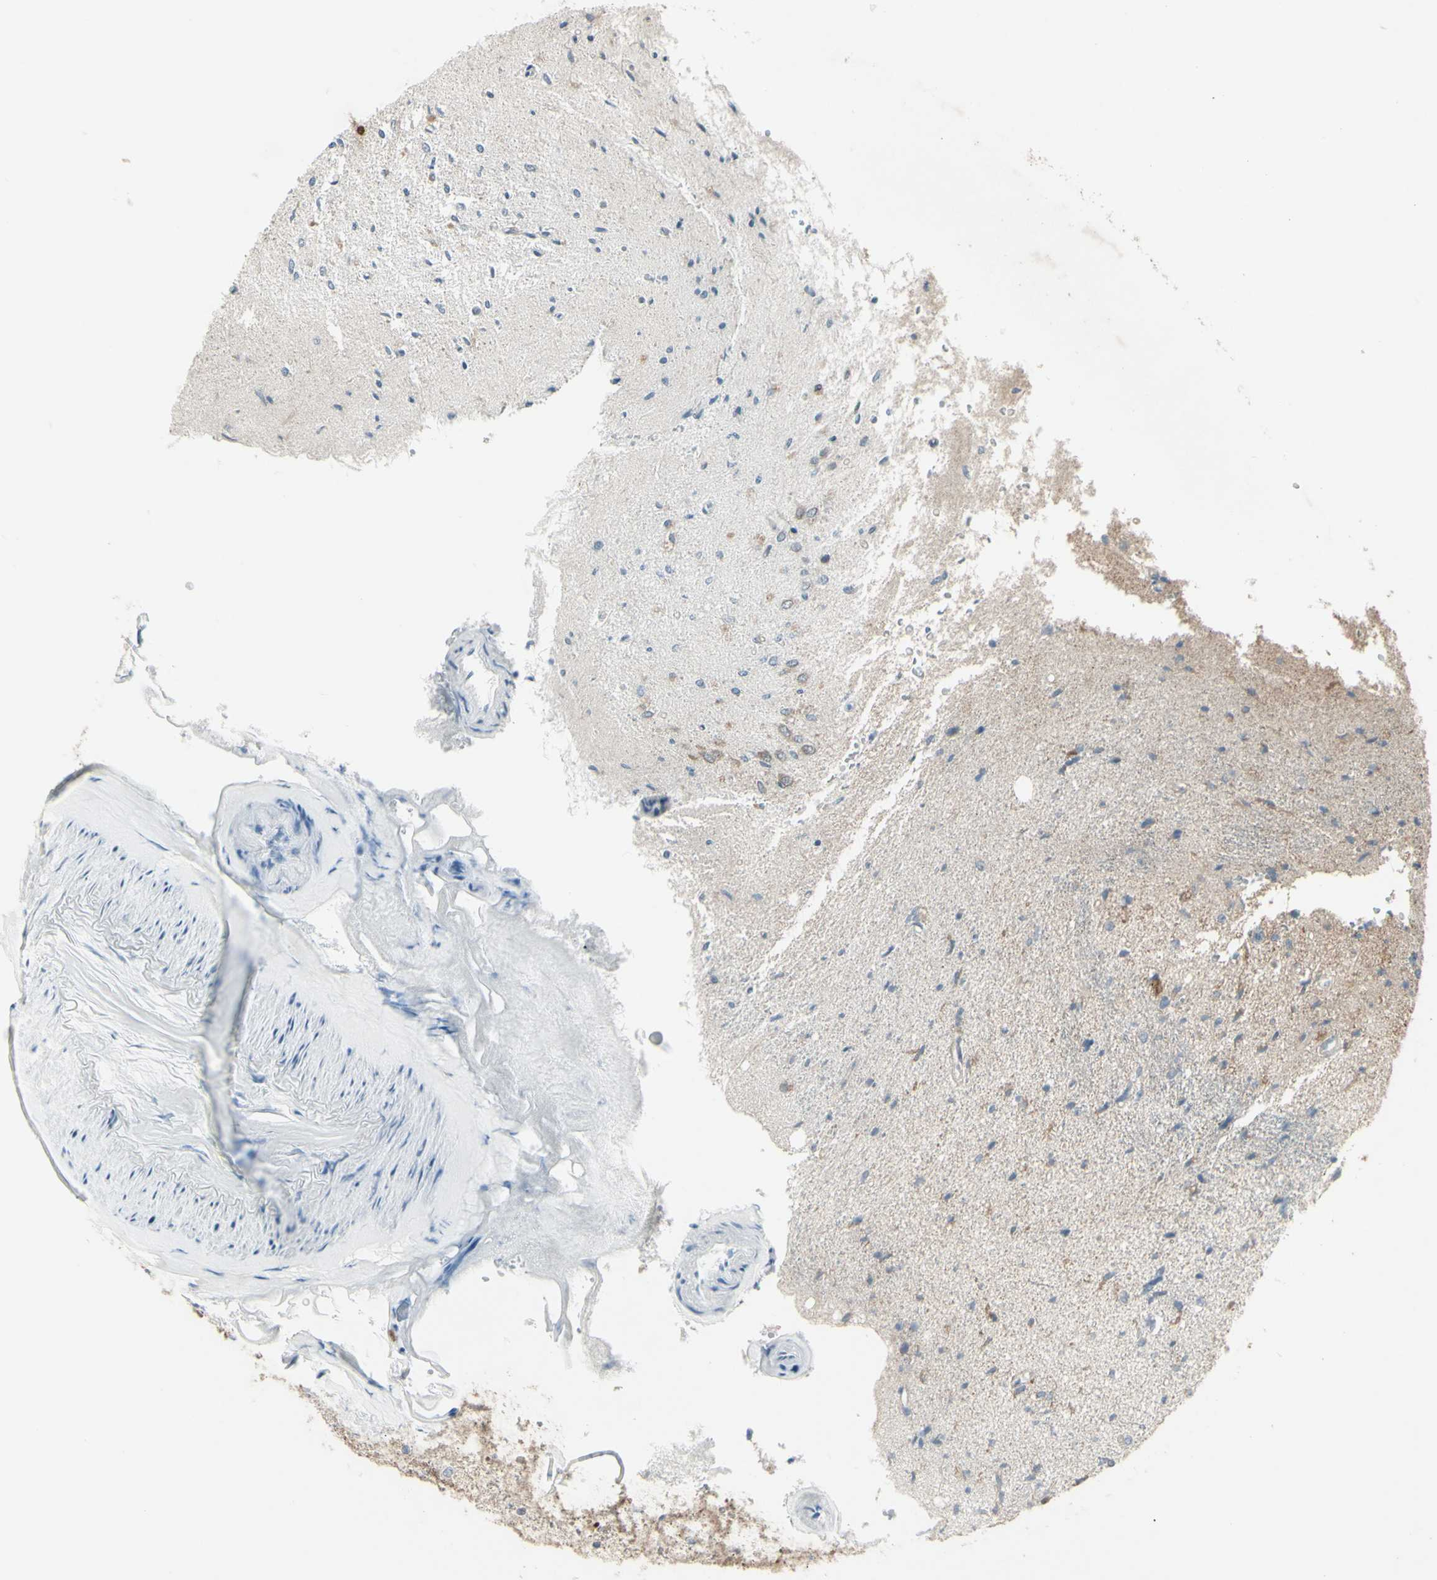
{"staining": {"intensity": "negative", "quantity": "none", "location": "none"}, "tissue": "glioma", "cell_type": "Tumor cells", "image_type": "cancer", "snomed": [{"axis": "morphology", "description": "Glioma, malignant, Low grade"}, {"axis": "topography", "description": "Brain"}], "caption": "This micrograph is of glioma stained with immunohistochemistry (IHC) to label a protein in brown with the nuclei are counter-stained blue. There is no positivity in tumor cells. The staining was performed using DAB to visualize the protein expression in brown, while the nuclei were stained in blue with hematoxylin (Magnification: 20x).", "gene": "FXYD3", "patient": {"sex": "male", "age": 77}}